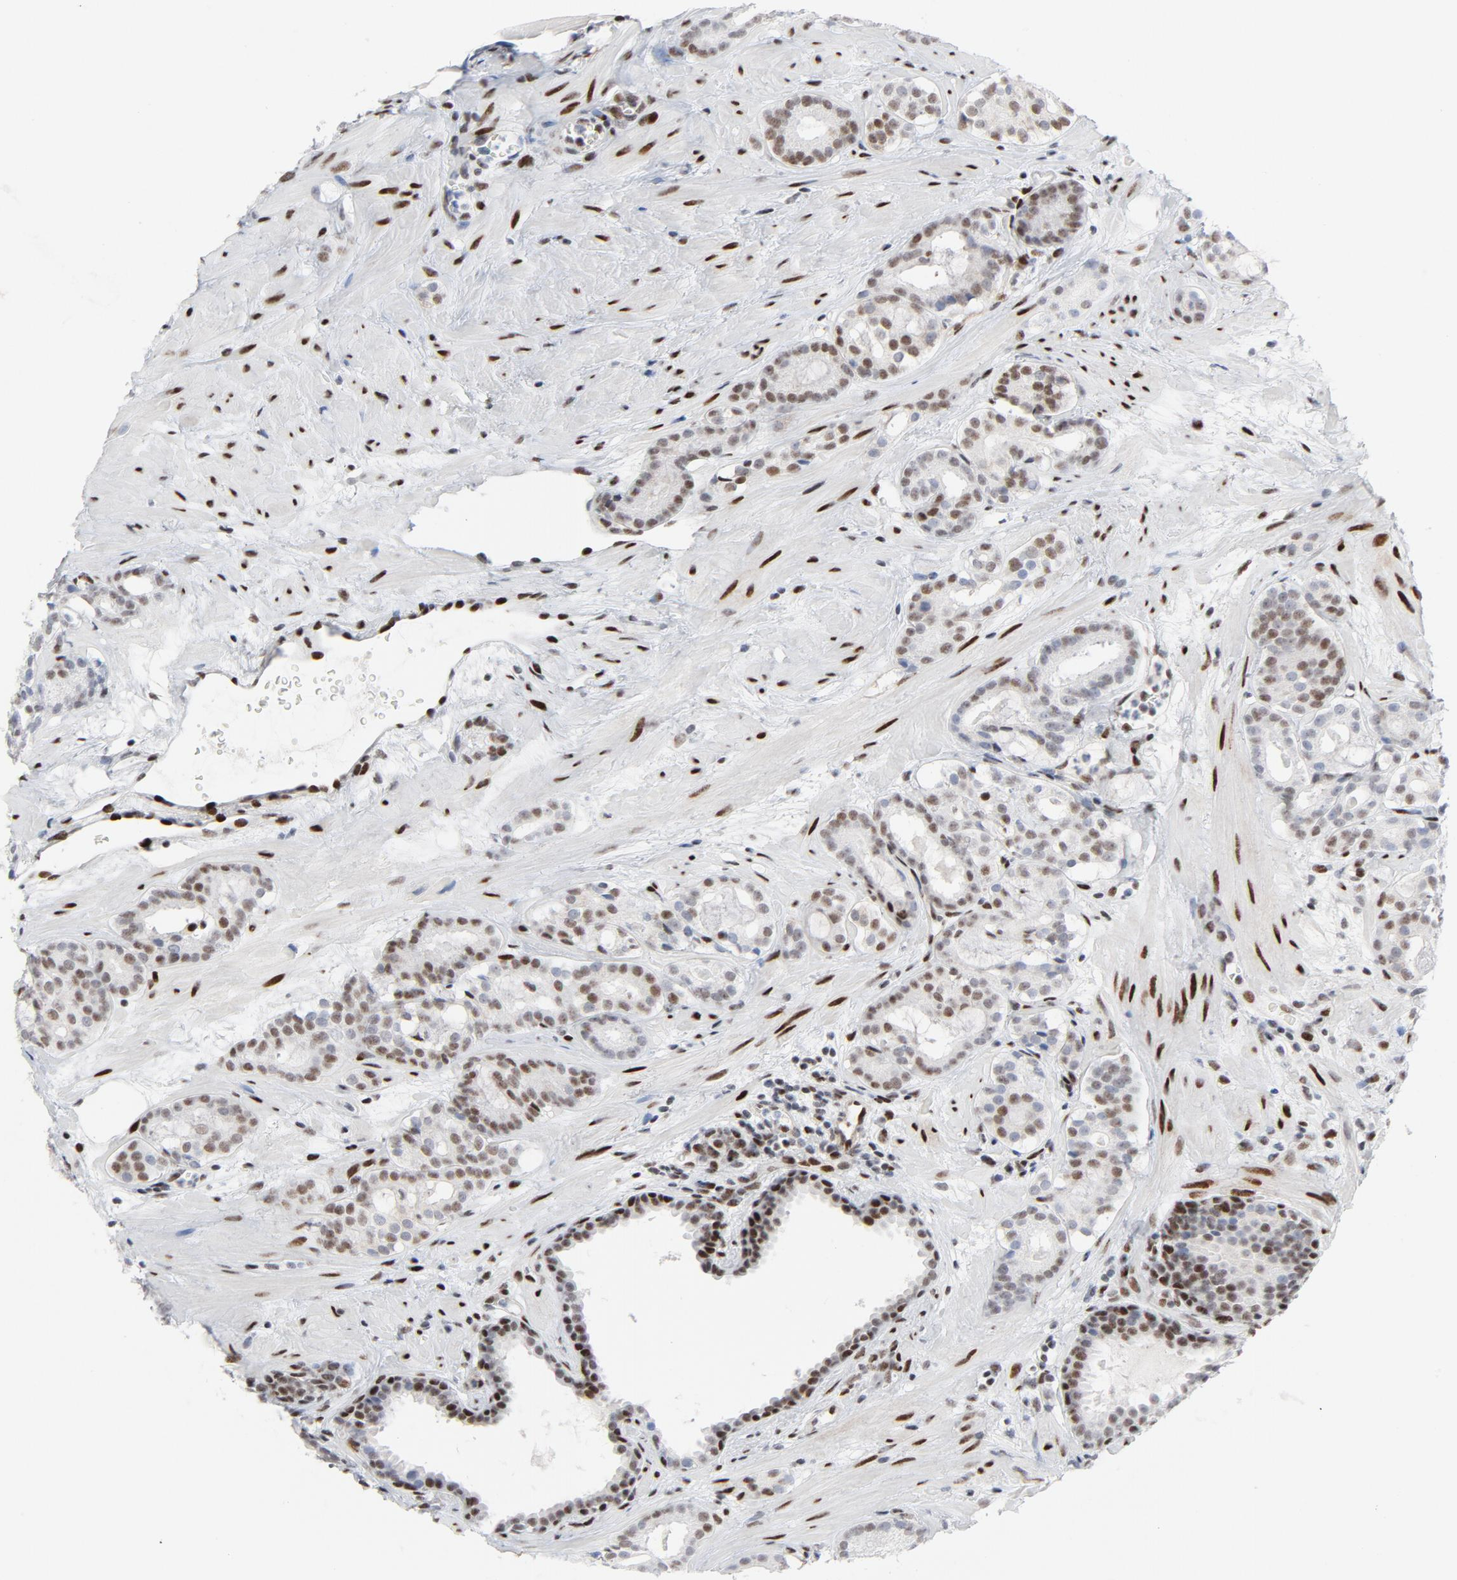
{"staining": {"intensity": "moderate", "quantity": ">75%", "location": "nuclear"}, "tissue": "prostate cancer", "cell_type": "Tumor cells", "image_type": "cancer", "snomed": [{"axis": "morphology", "description": "Adenocarcinoma, Low grade"}, {"axis": "topography", "description": "Prostate"}], "caption": "Approximately >75% of tumor cells in human prostate low-grade adenocarcinoma show moderate nuclear protein expression as visualized by brown immunohistochemical staining.", "gene": "HSF1", "patient": {"sex": "male", "age": 57}}